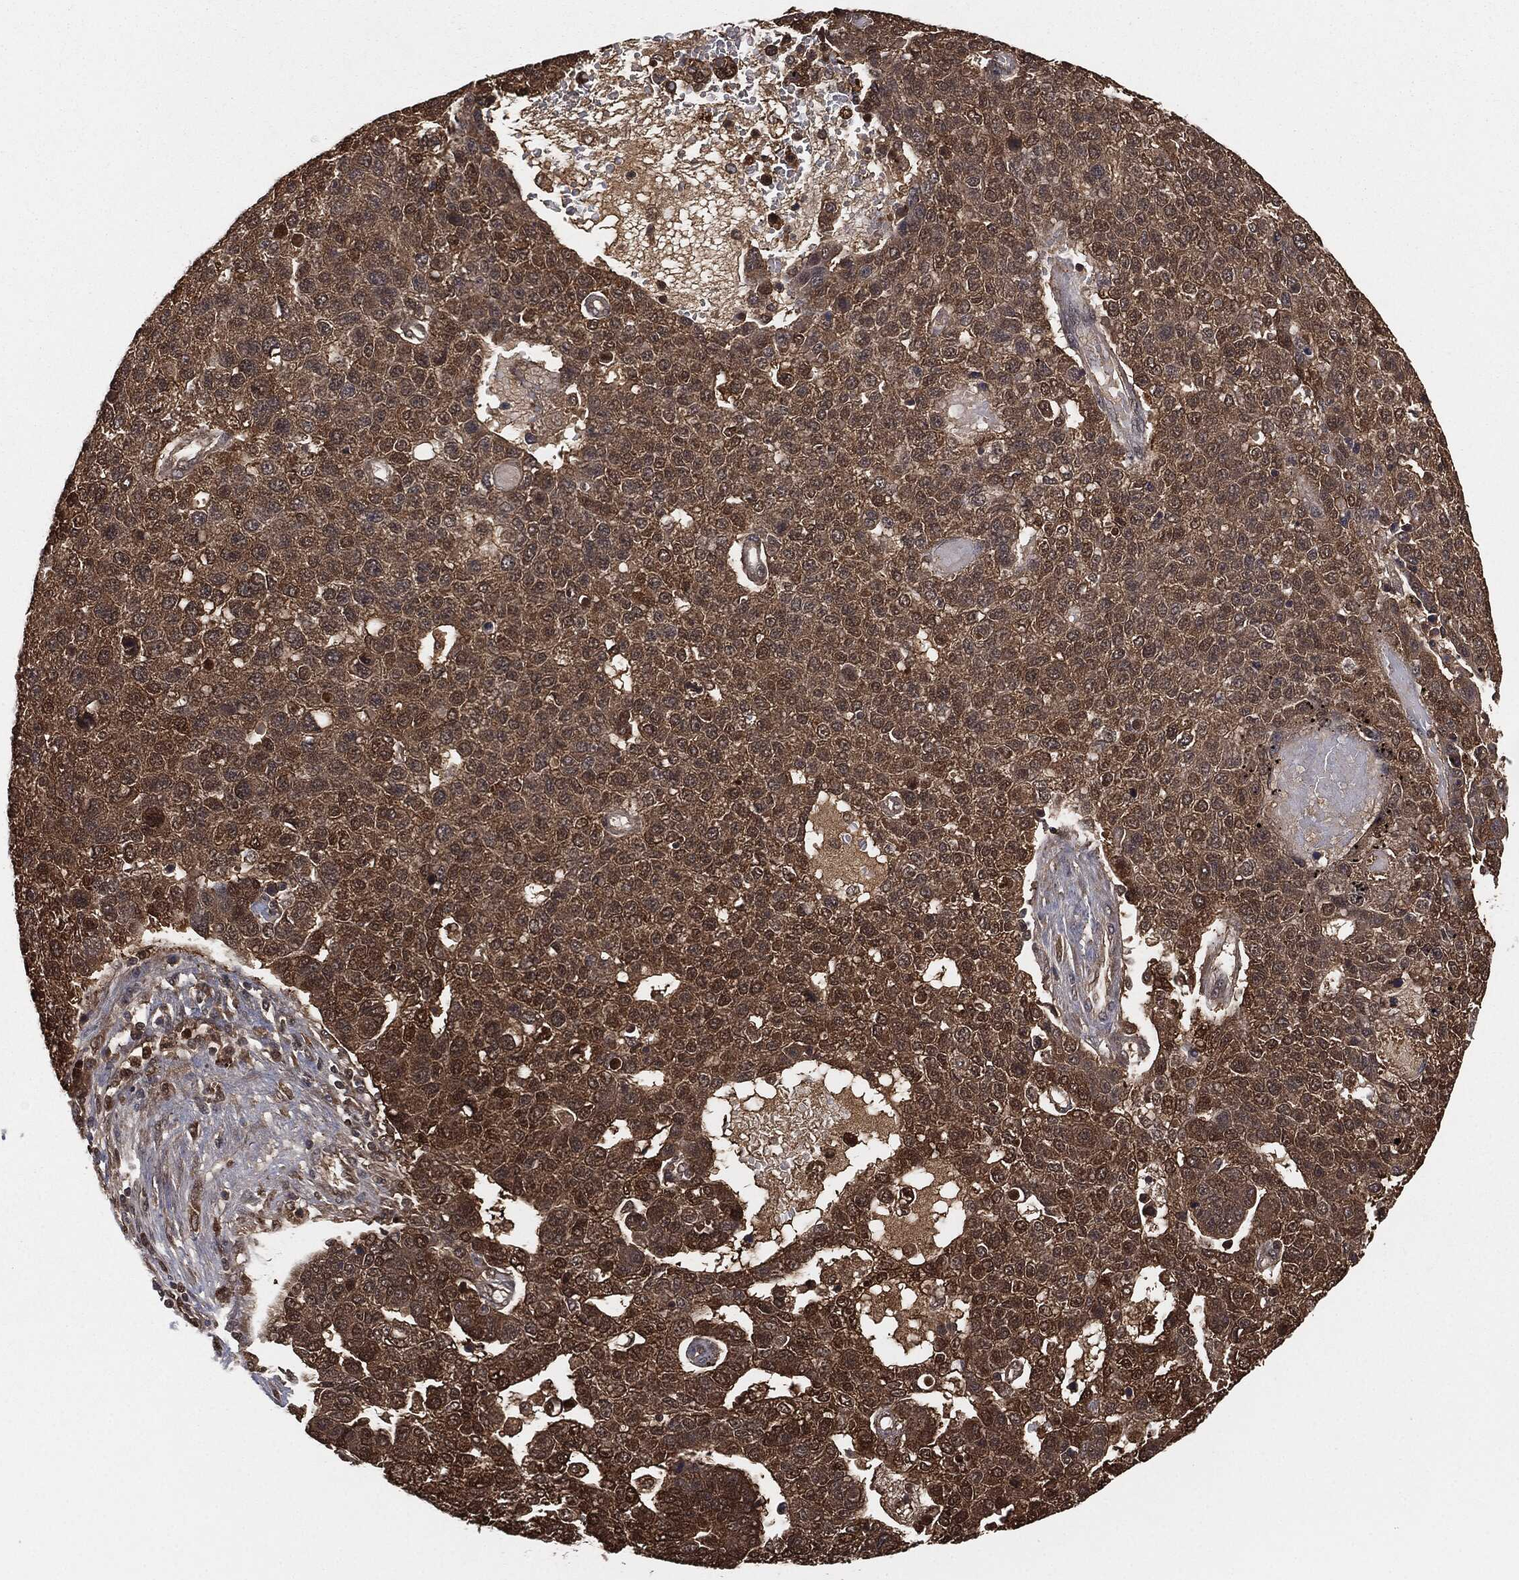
{"staining": {"intensity": "moderate", "quantity": ">75%", "location": "cytoplasmic/membranous"}, "tissue": "pancreatic cancer", "cell_type": "Tumor cells", "image_type": "cancer", "snomed": [{"axis": "morphology", "description": "Adenocarcinoma, NOS"}, {"axis": "topography", "description": "Pancreas"}], "caption": "Adenocarcinoma (pancreatic) stained with immunohistochemistry exhibits moderate cytoplasmic/membranous expression in approximately >75% of tumor cells. Nuclei are stained in blue.", "gene": "CAPRIN2", "patient": {"sex": "female", "age": 61}}